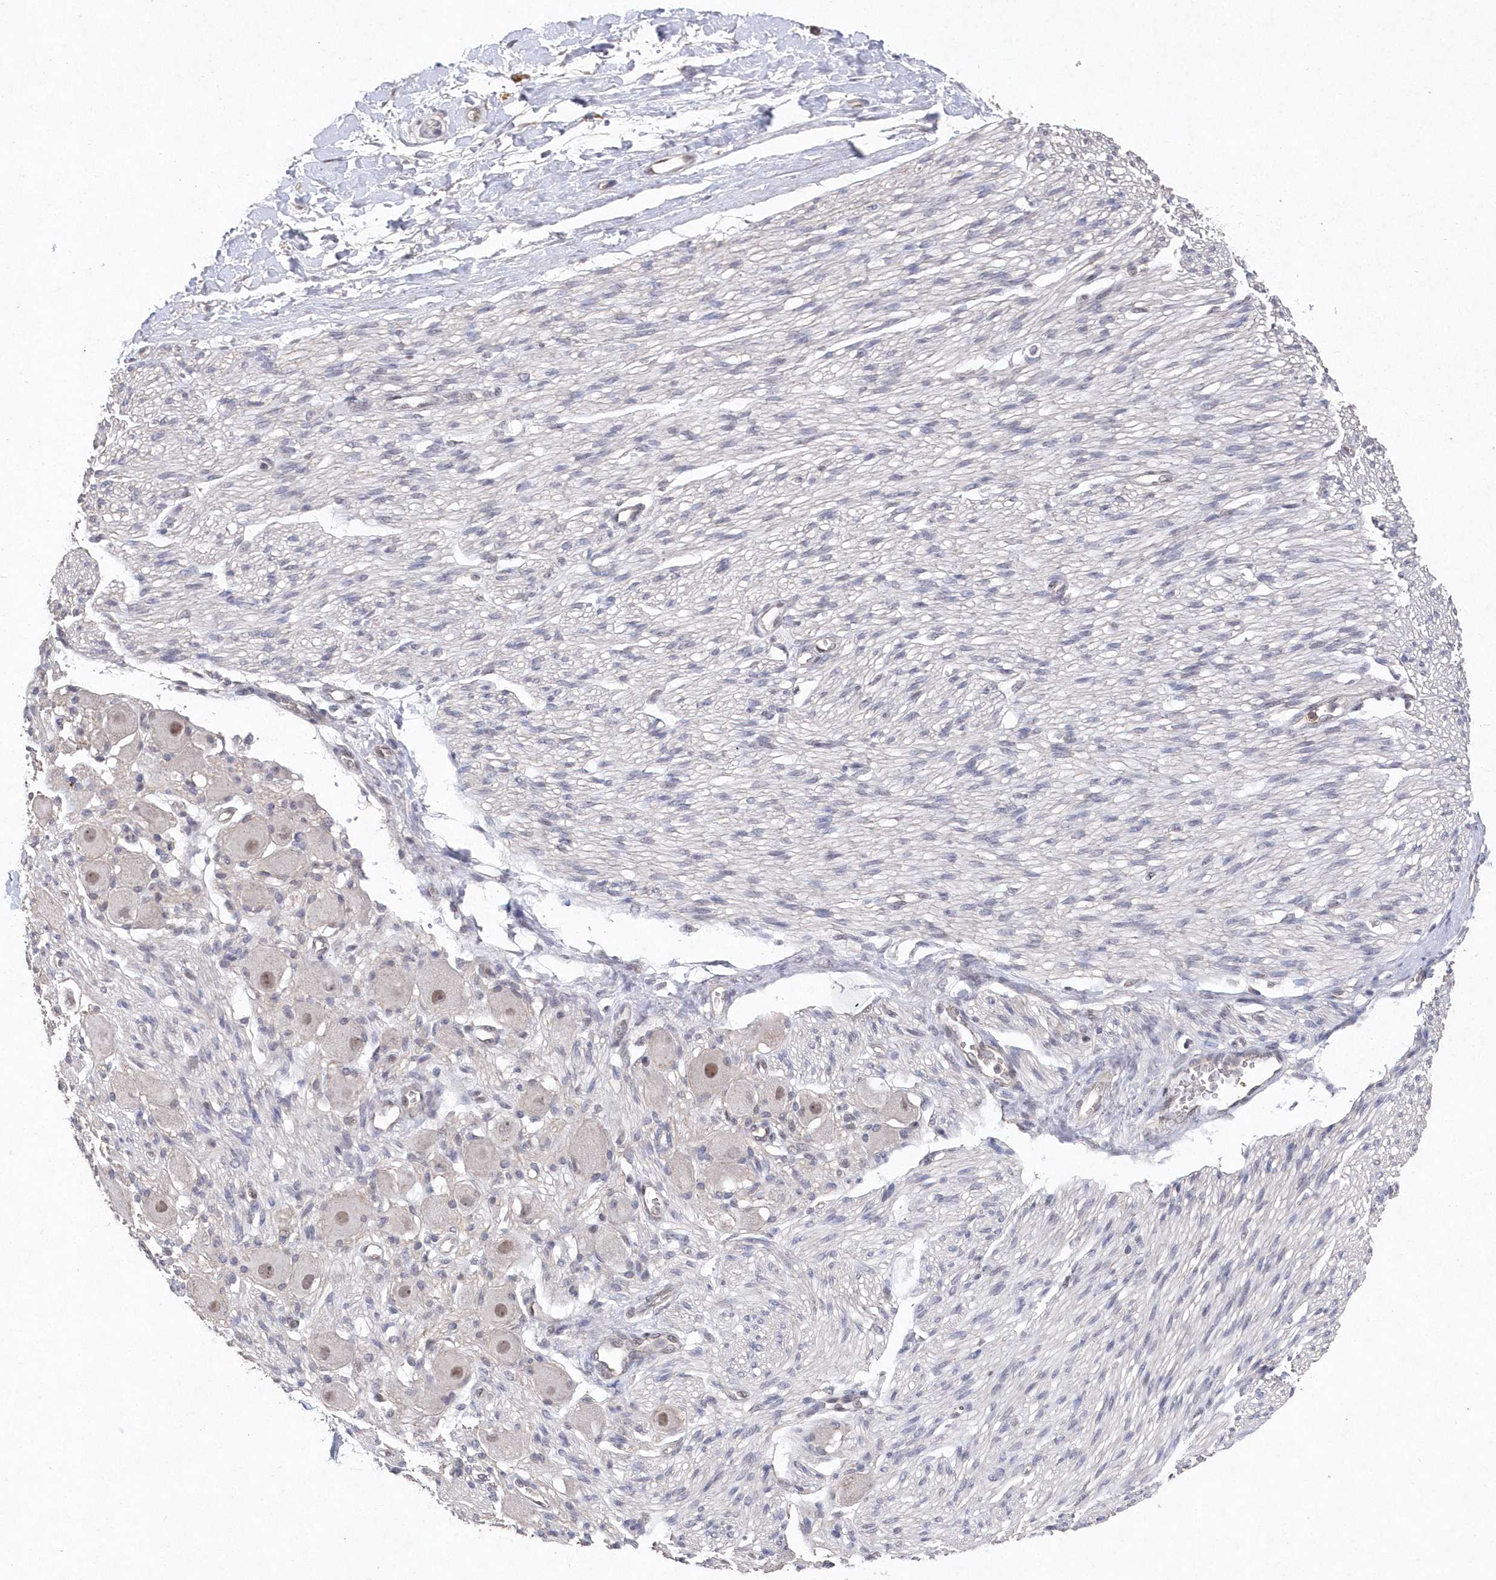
{"staining": {"intensity": "weak", "quantity": "25%-75%", "location": "cytoplasmic/membranous"}, "tissue": "adipose tissue", "cell_type": "Adipocytes", "image_type": "normal", "snomed": [{"axis": "morphology", "description": "Normal tissue, NOS"}, {"axis": "topography", "description": "Kidney"}, {"axis": "topography", "description": "Peripheral nerve tissue"}], "caption": "The photomicrograph reveals staining of benign adipose tissue, revealing weak cytoplasmic/membranous protein expression (brown color) within adipocytes. (DAB IHC, brown staining for protein, blue staining for nuclei).", "gene": "VSIG2", "patient": {"sex": "male", "age": 7}}